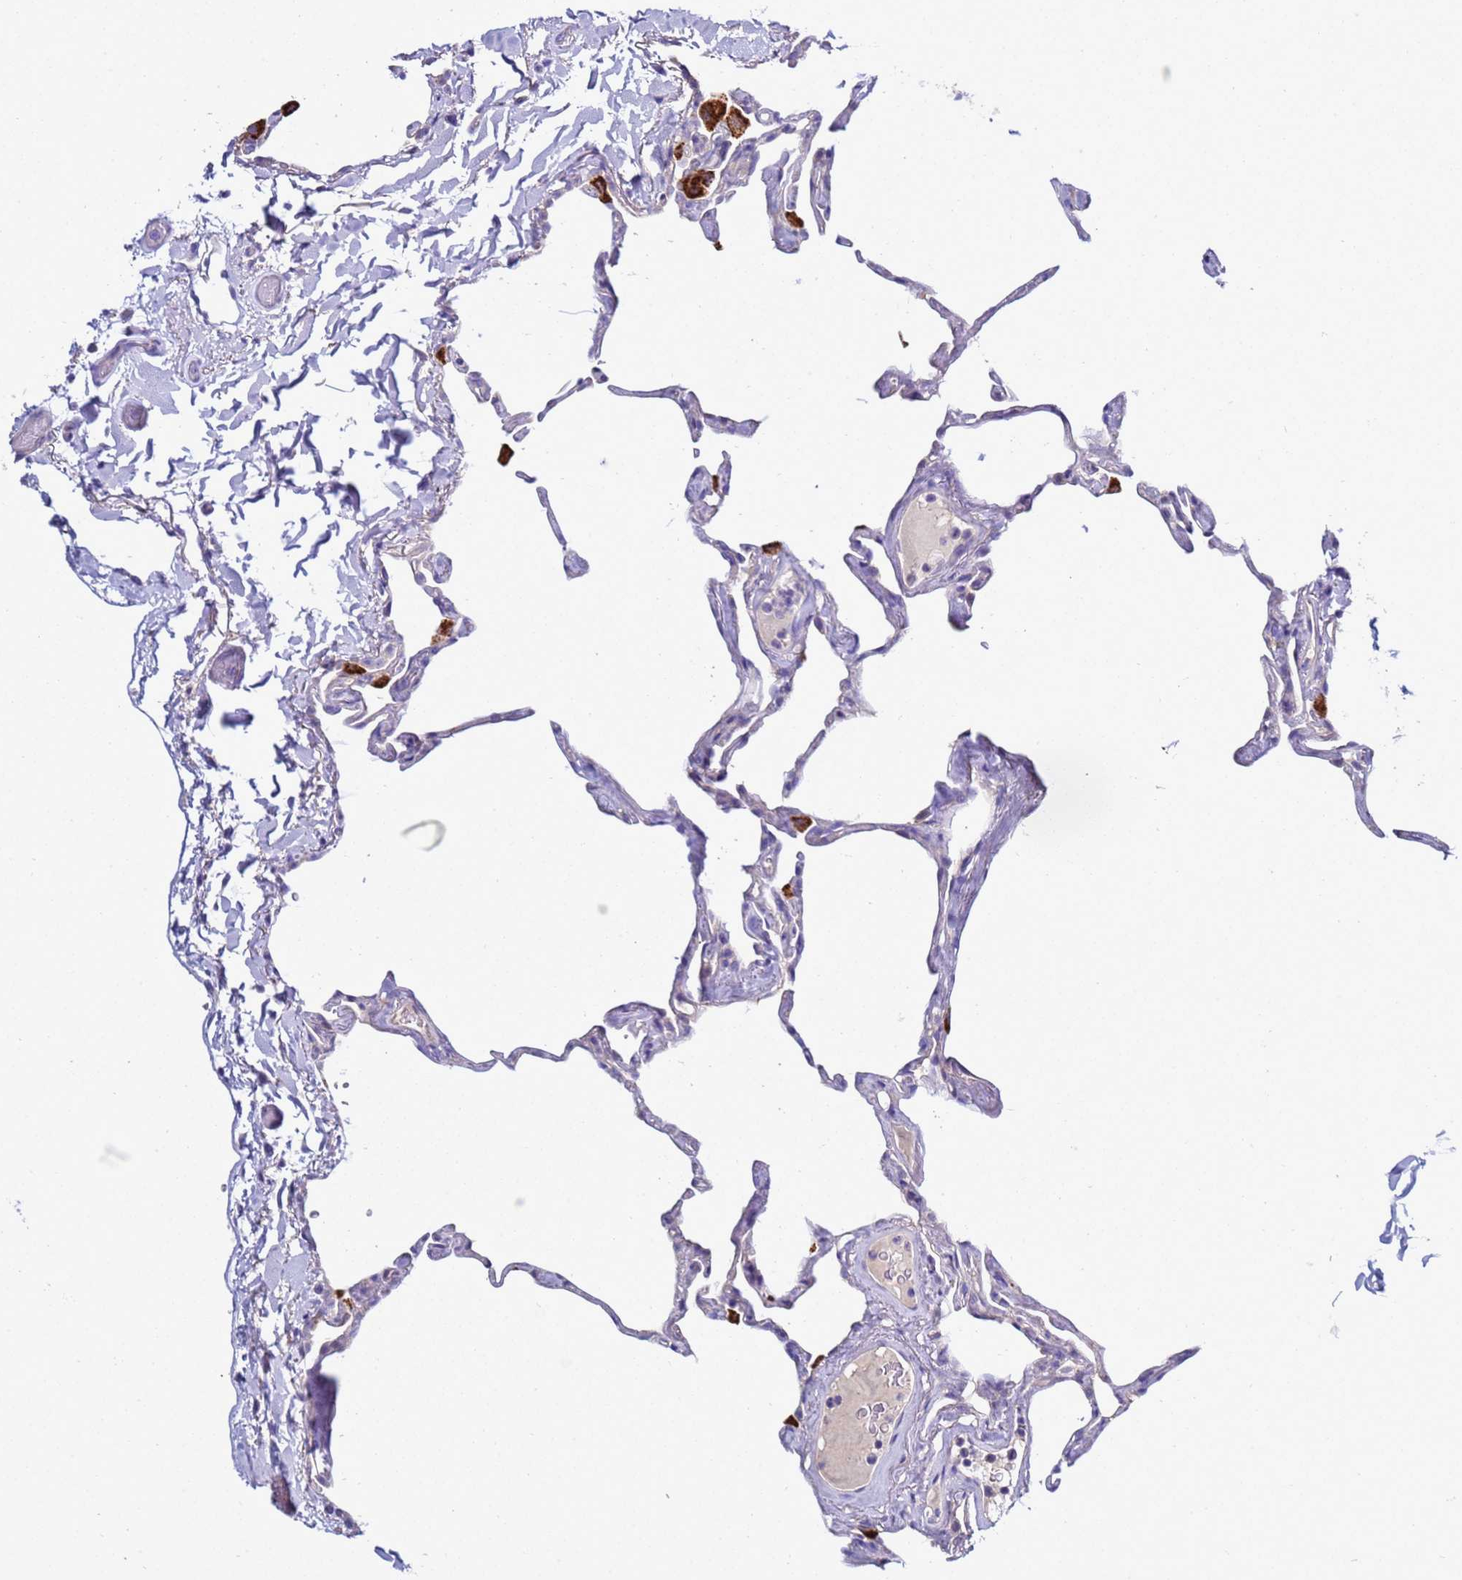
{"staining": {"intensity": "negative", "quantity": "none", "location": "none"}, "tissue": "lung", "cell_type": "Alveolar cells", "image_type": "normal", "snomed": [{"axis": "morphology", "description": "Normal tissue, NOS"}, {"axis": "topography", "description": "Lung"}], "caption": "IHC micrograph of benign human lung stained for a protein (brown), which demonstrates no positivity in alveolar cells.", "gene": "NAT1", "patient": {"sex": "male", "age": 65}}